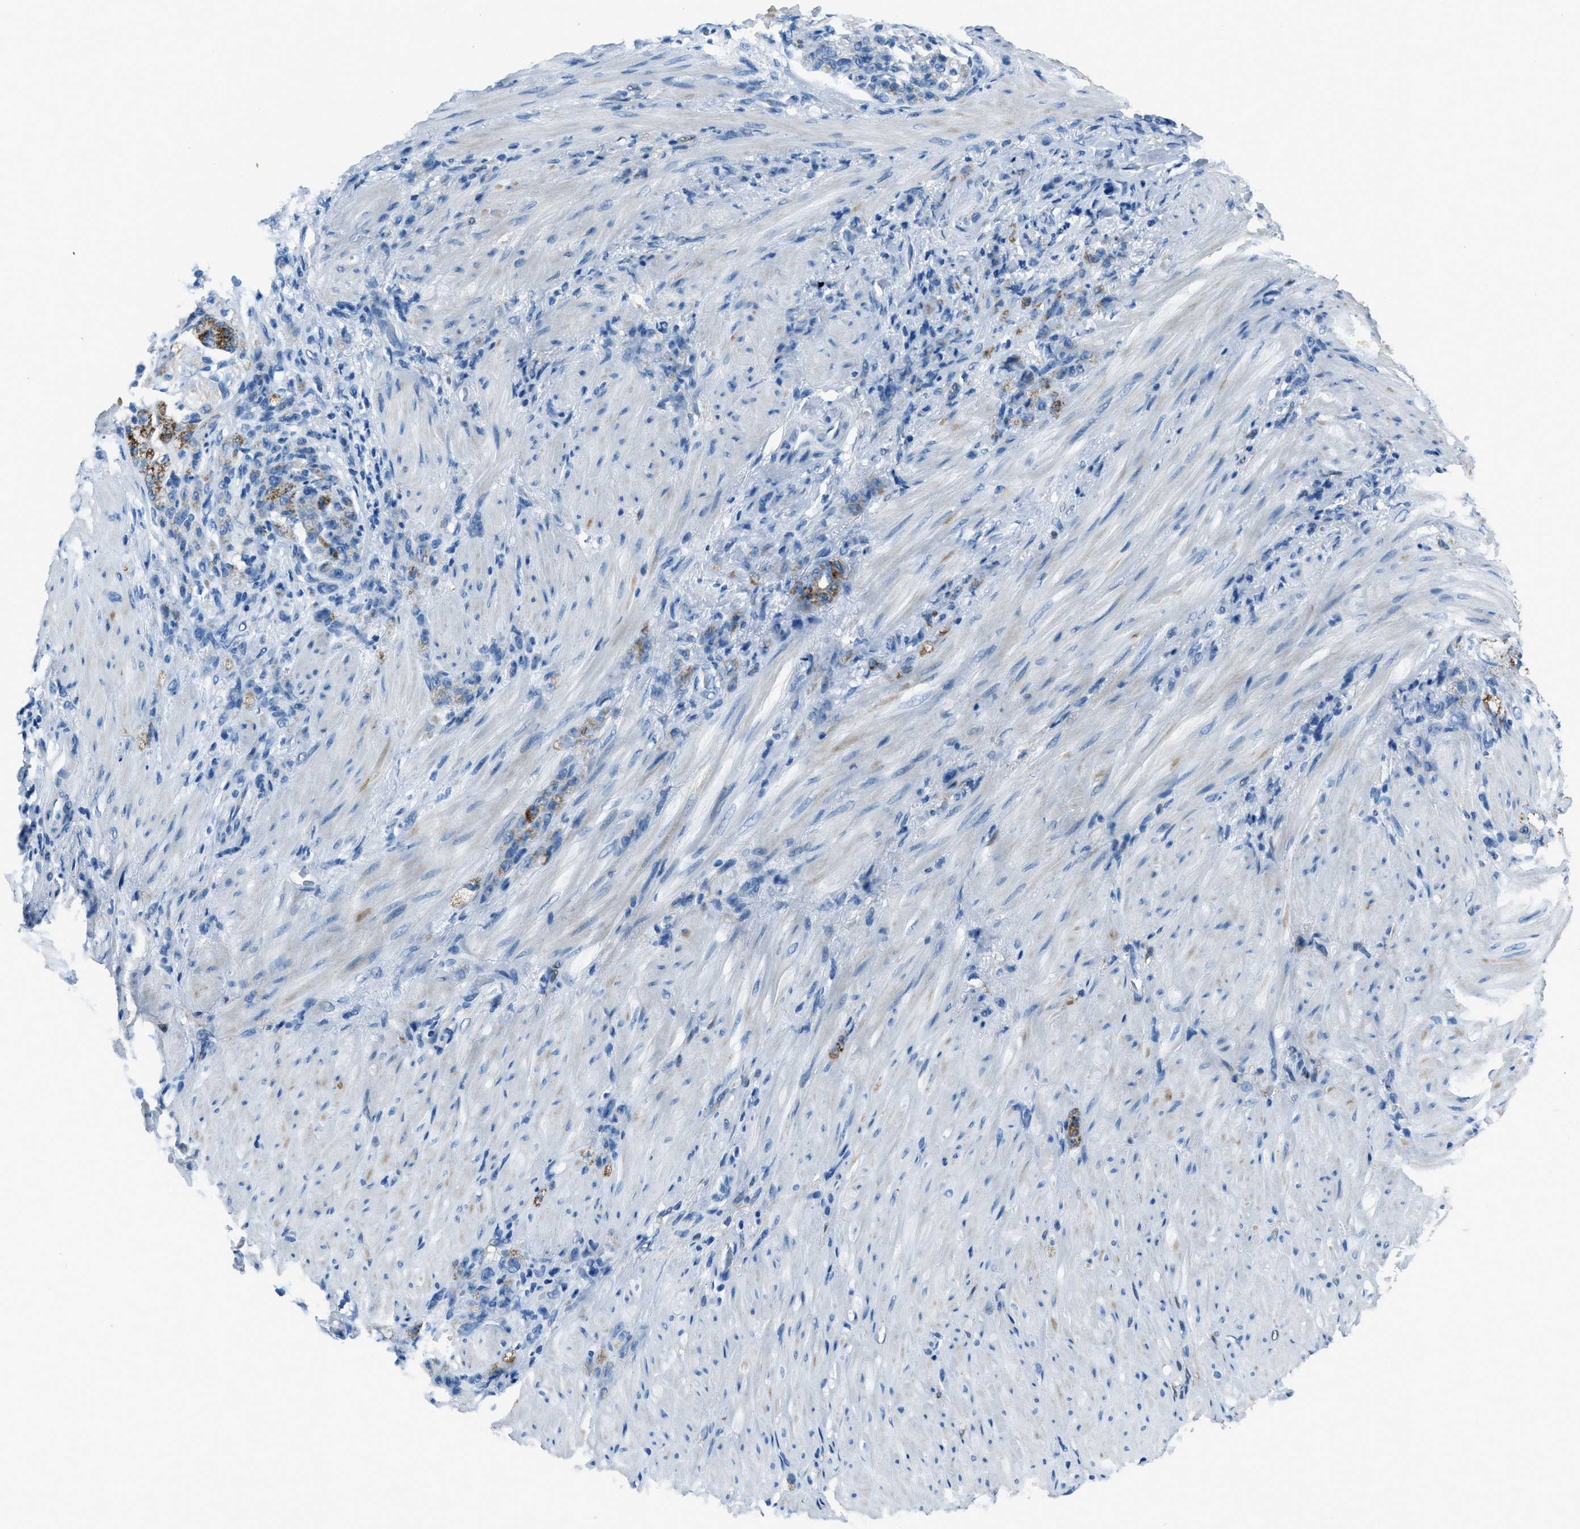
{"staining": {"intensity": "moderate", "quantity": "<25%", "location": "cytoplasmic/membranous"}, "tissue": "stomach cancer", "cell_type": "Tumor cells", "image_type": "cancer", "snomed": [{"axis": "morphology", "description": "Normal tissue, NOS"}, {"axis": "morphology", "description": "Adenocarcinoma, NOS"}, {"axis": "topography", "description": "Stomach"}], "caption": "IHC (DAB) staining of human stomach cancer displays moderate cytoplasmic/membranous protein expression in about <25% of tumor cells. (brown staining indicates protein expression, while blue staining denotes nuclei).", "gene": "AMACR", "patient": {"sex": "male", "age": 82}}